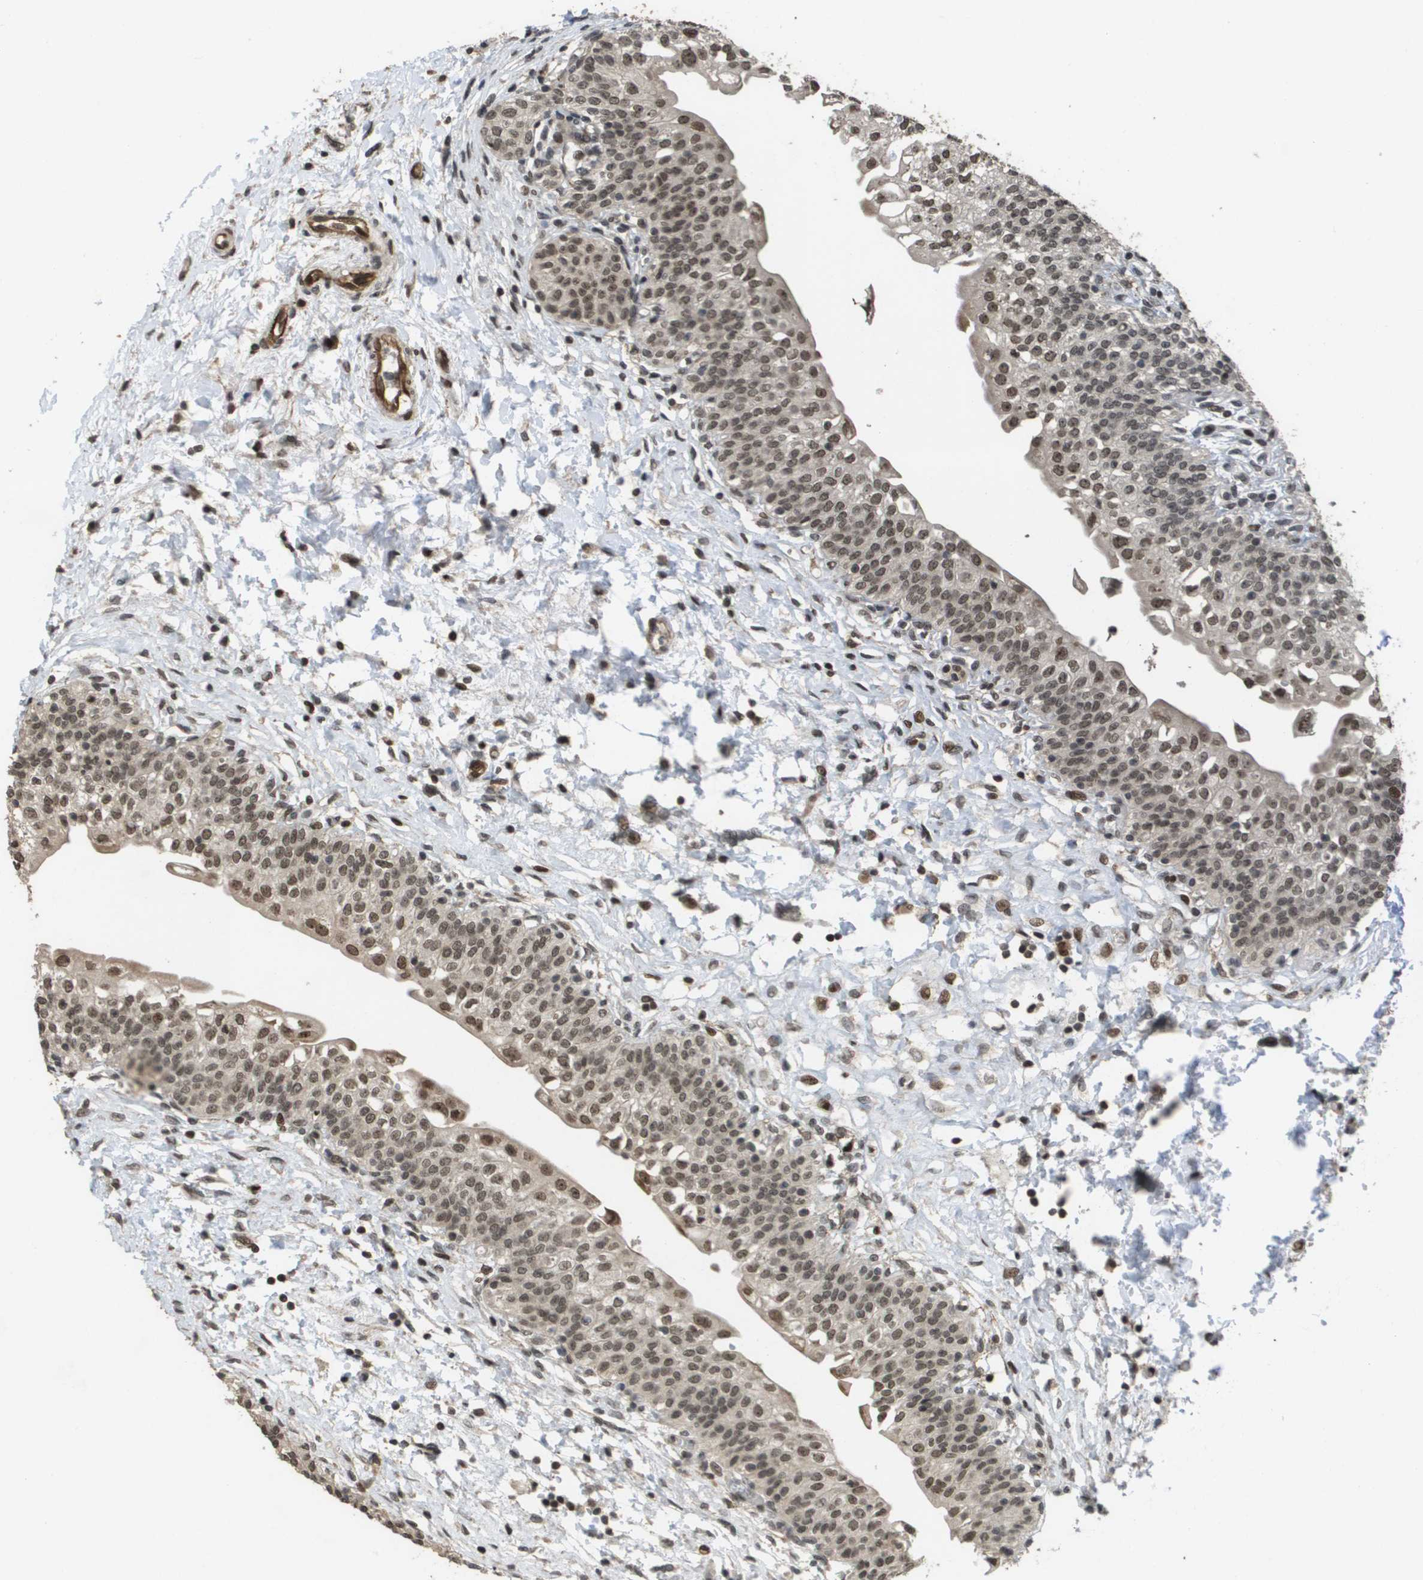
{"staining": {"intensity": "moderate", "quantity": ">75%", "location": "cytoplasmic/membranous,nuclear"}, "tissue": "urinary bladder", "cell_type": "Urothelial cells", "image_type": "normal", "snomed": [{"axis": "morphology", "description": "Normal tissue, NOS"}, {"axis": "topography", "description": "Urinary bladder"}], "caption": "Protein analysis of normal urinary bladder exhibits moderate cytoplasmic/membranous,nuclear staining in approximately >75% of urothelial cells. (Brightfield microscopy of DAB IHC at high magnification).", "gene": "KAT5", "patient": {"sex": "male", "age": 55}}